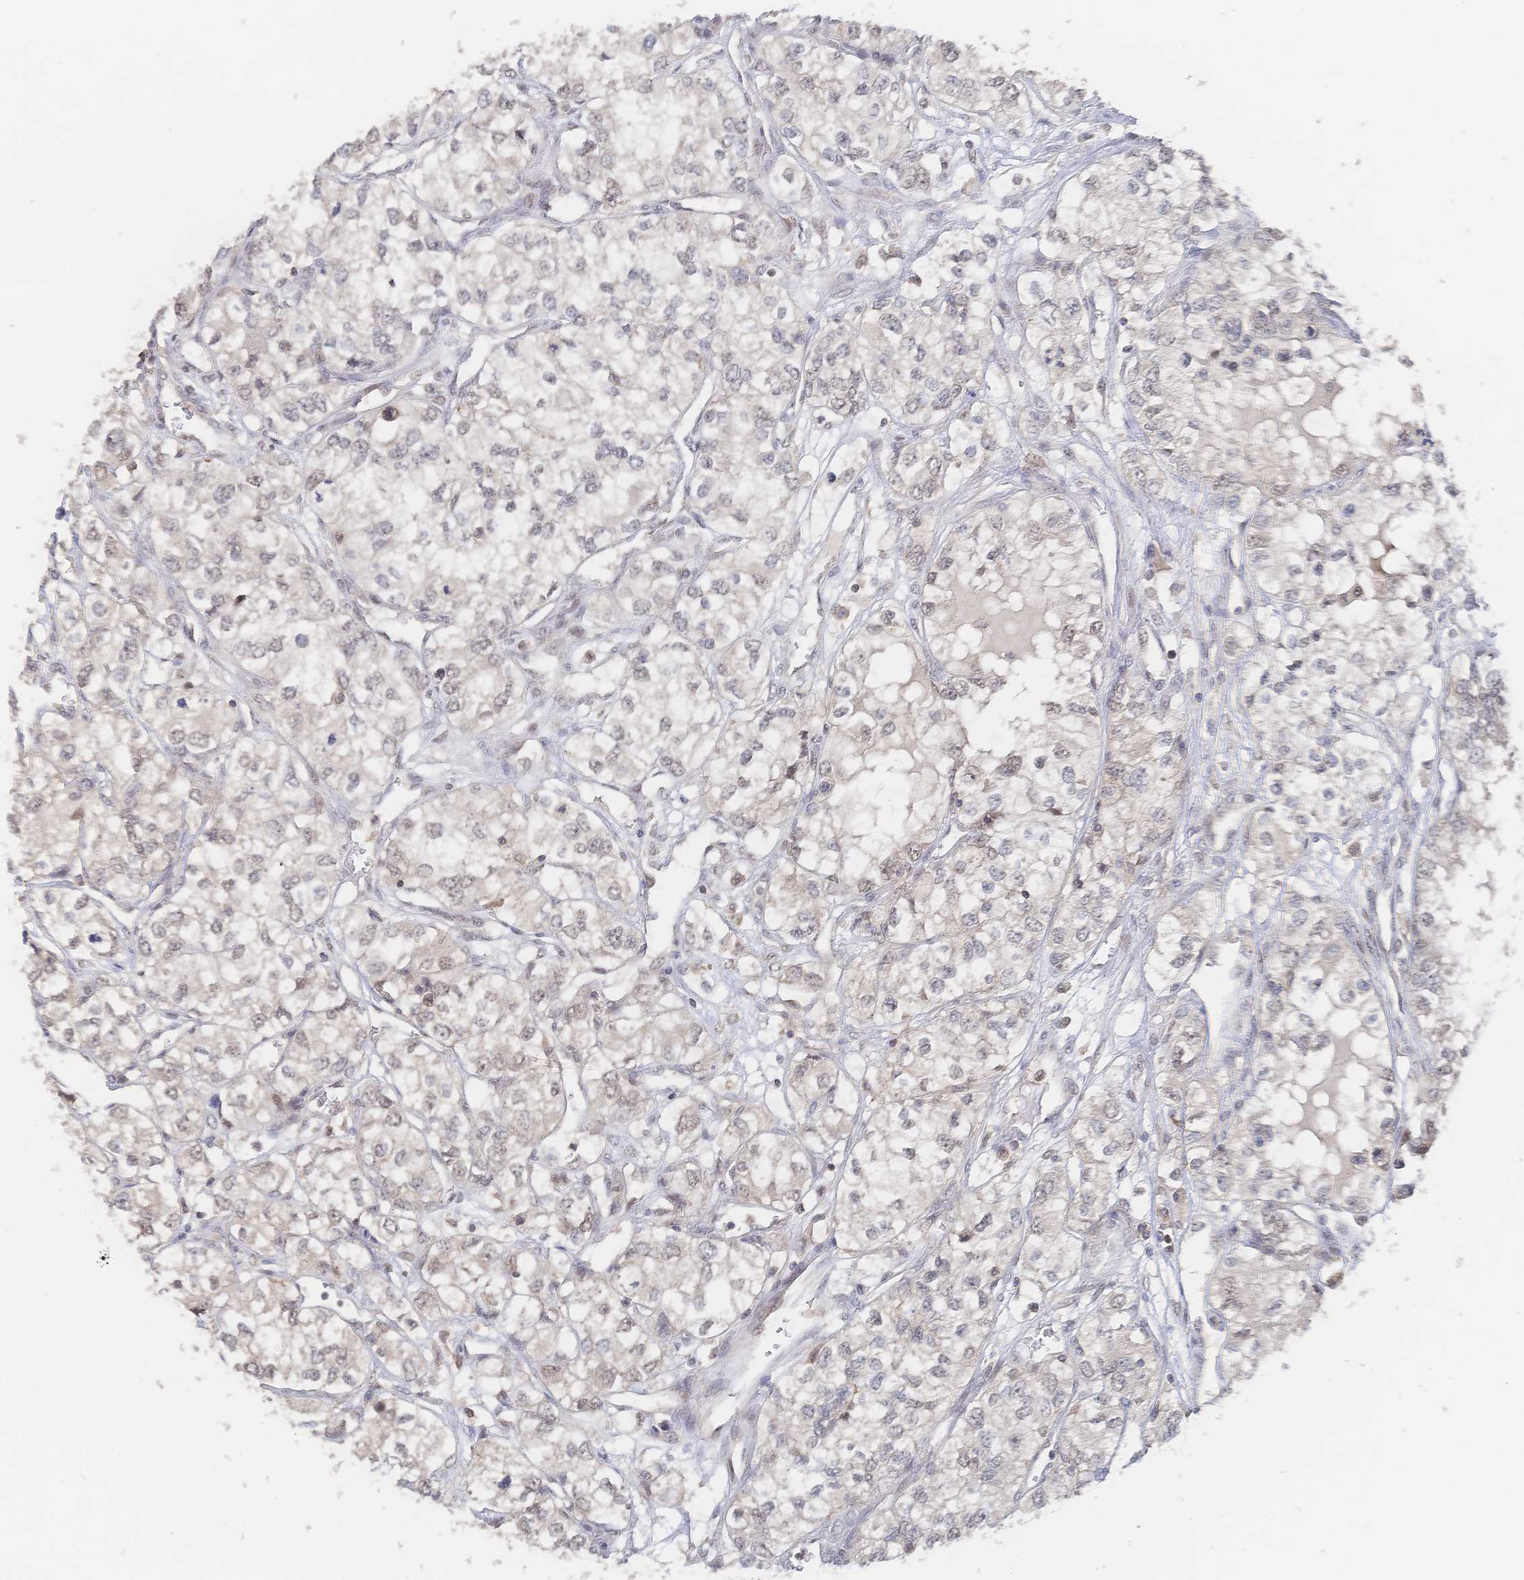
{"staining": {"intensity": "negative", "quantity": "none", "location": "none"}, "tissue": "renal cancer", "cell_type": "Tumor cells", "image_type": "cancer", "snomed": [{"axis": "morphology", "description": "Adenocarcinoma, NOS"}, {"axis": "topography", "description": "Kidney"}], "caption": "Adenocarcinoma (renal) was stained to show a protein in brown. There is no significant positivity in tumor cells. (DAB (3,3'-diaminobenzidine) IHC, high magnification).", "gene": "LRP5", "patient": {"sex": "female", "age": 59}}